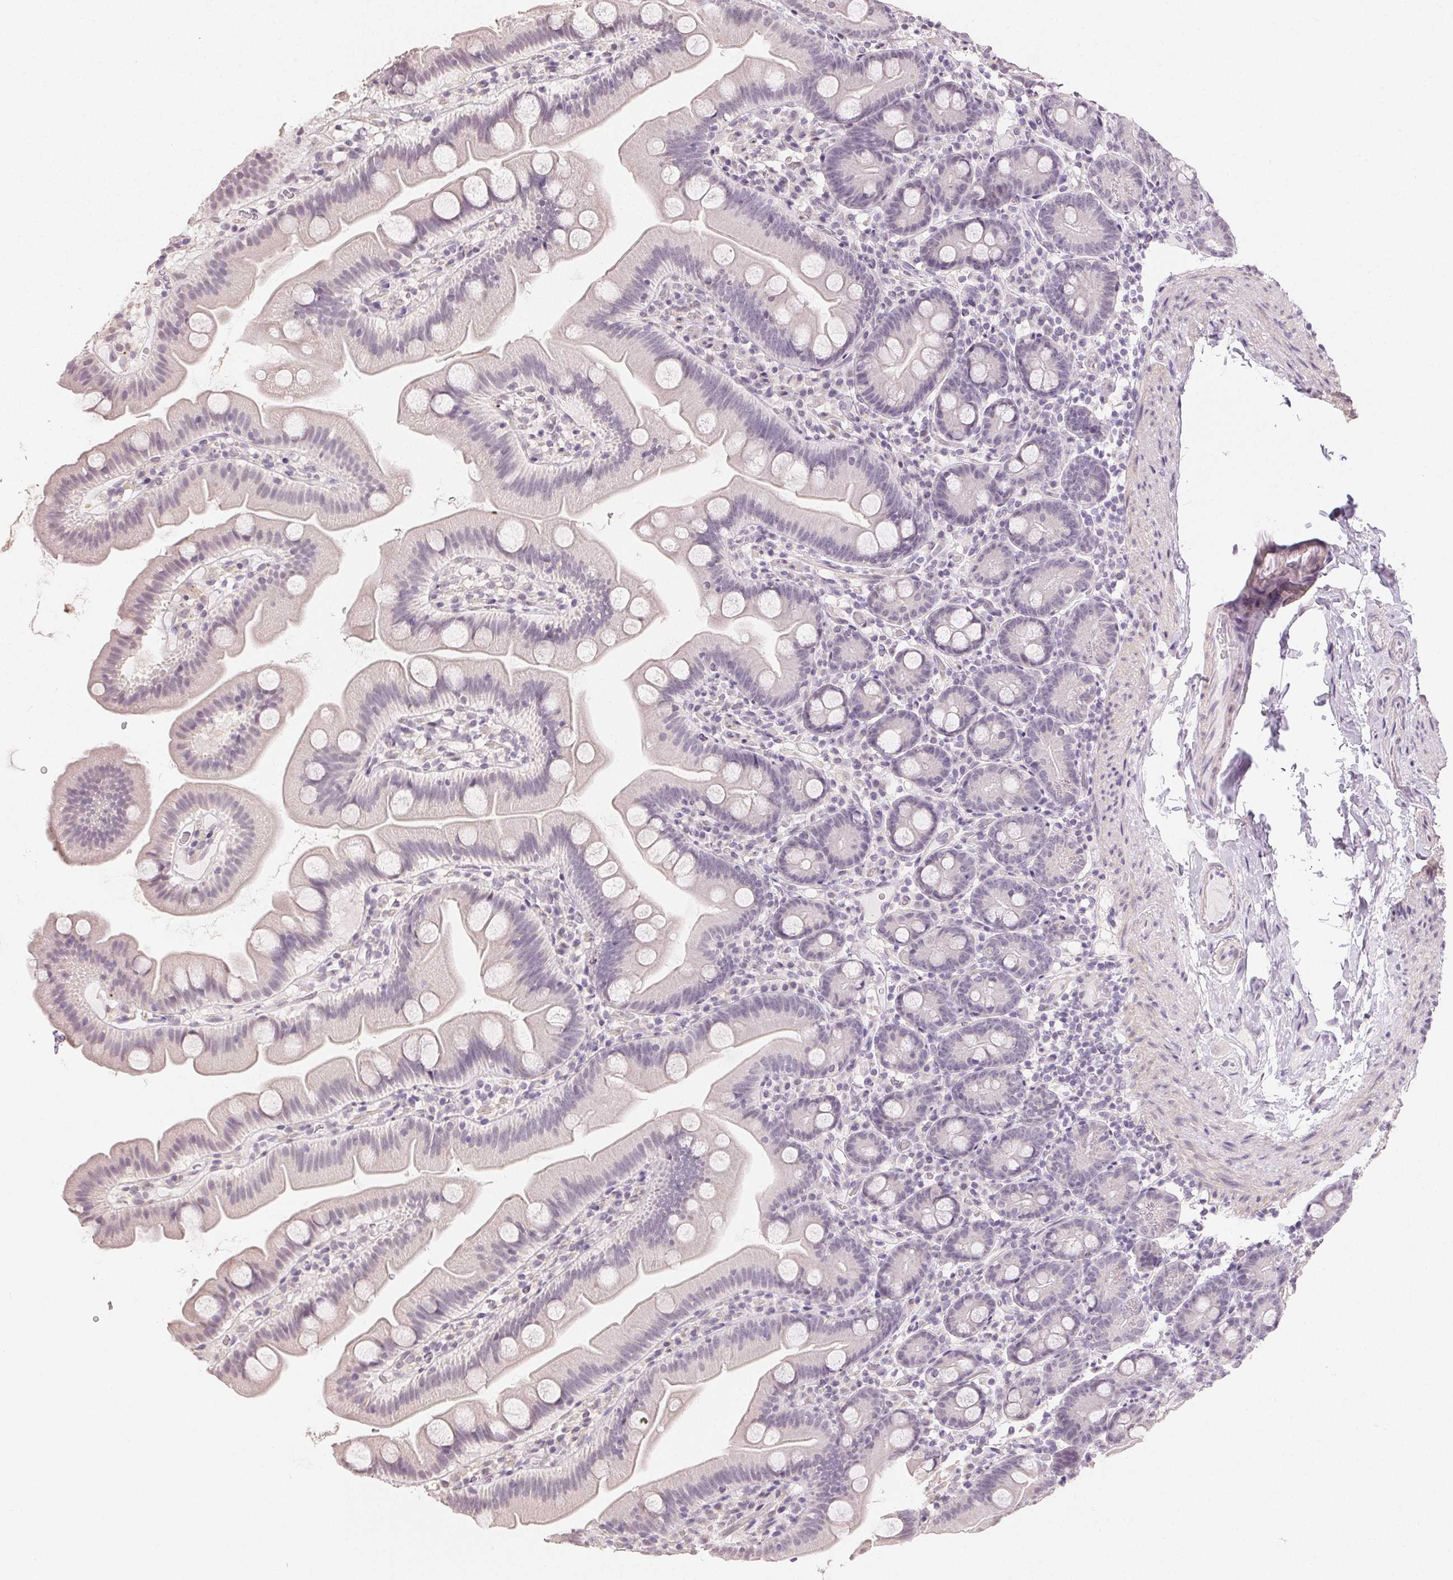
{"staining": {"intensity": "negative", "quantity": "none", "location": "none"}, "tissue": "small intestine", "cell_type": "Glandular cells", "image_type": "normal", "snomed": [{"axis": "morphology", "description": "Normal tissue, NOS"}, {"axis": "topography", "description": "Small intestine"}], "caption": "Immunohistochemical staining of unremarkable small intestine reveals no significant staining in glandular cells.", "gene": "TMEM174", "patient": {"sex": "female", "age": 68}}